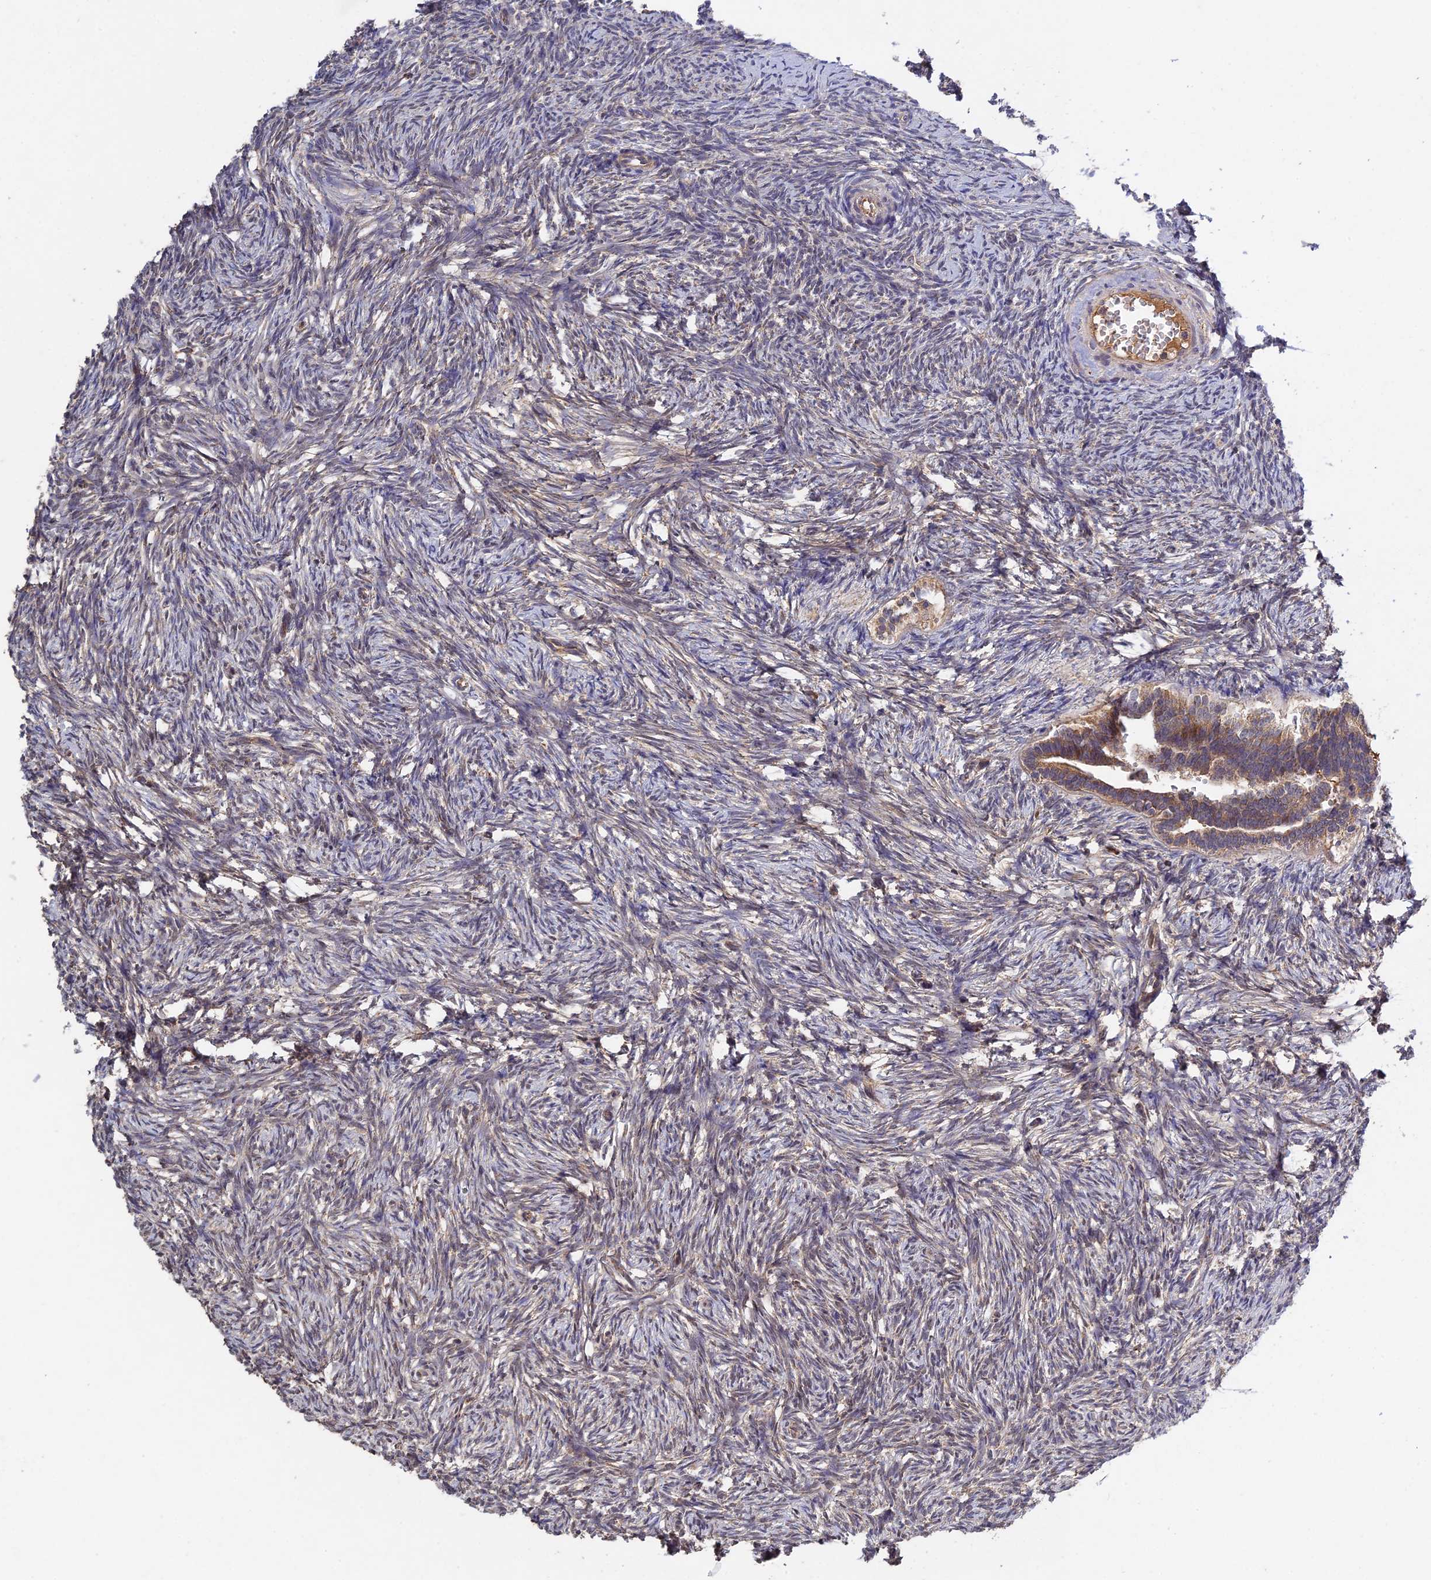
{"staining": {"intensity": "negative", "quantity": "none", "location": "none"}, "tissue": "ovary", "cell_type": "Ovarian stroma cells", "image_type": "normal", "snomed": [{"axis": "morphology", "description": "Normal tissue, NOS"}, {"axis": "topography", "description": "Ovary"}], "caption": "Ovary was stained to show a protein in brown. There is no significant expression in ovarian stroma cells. (DAB (3,3'-diaminobenzidine) immunohistochemistry (IHC), high magnification).", "gene": "RAB15", "patient": {"sex": "female", "age": 51}}